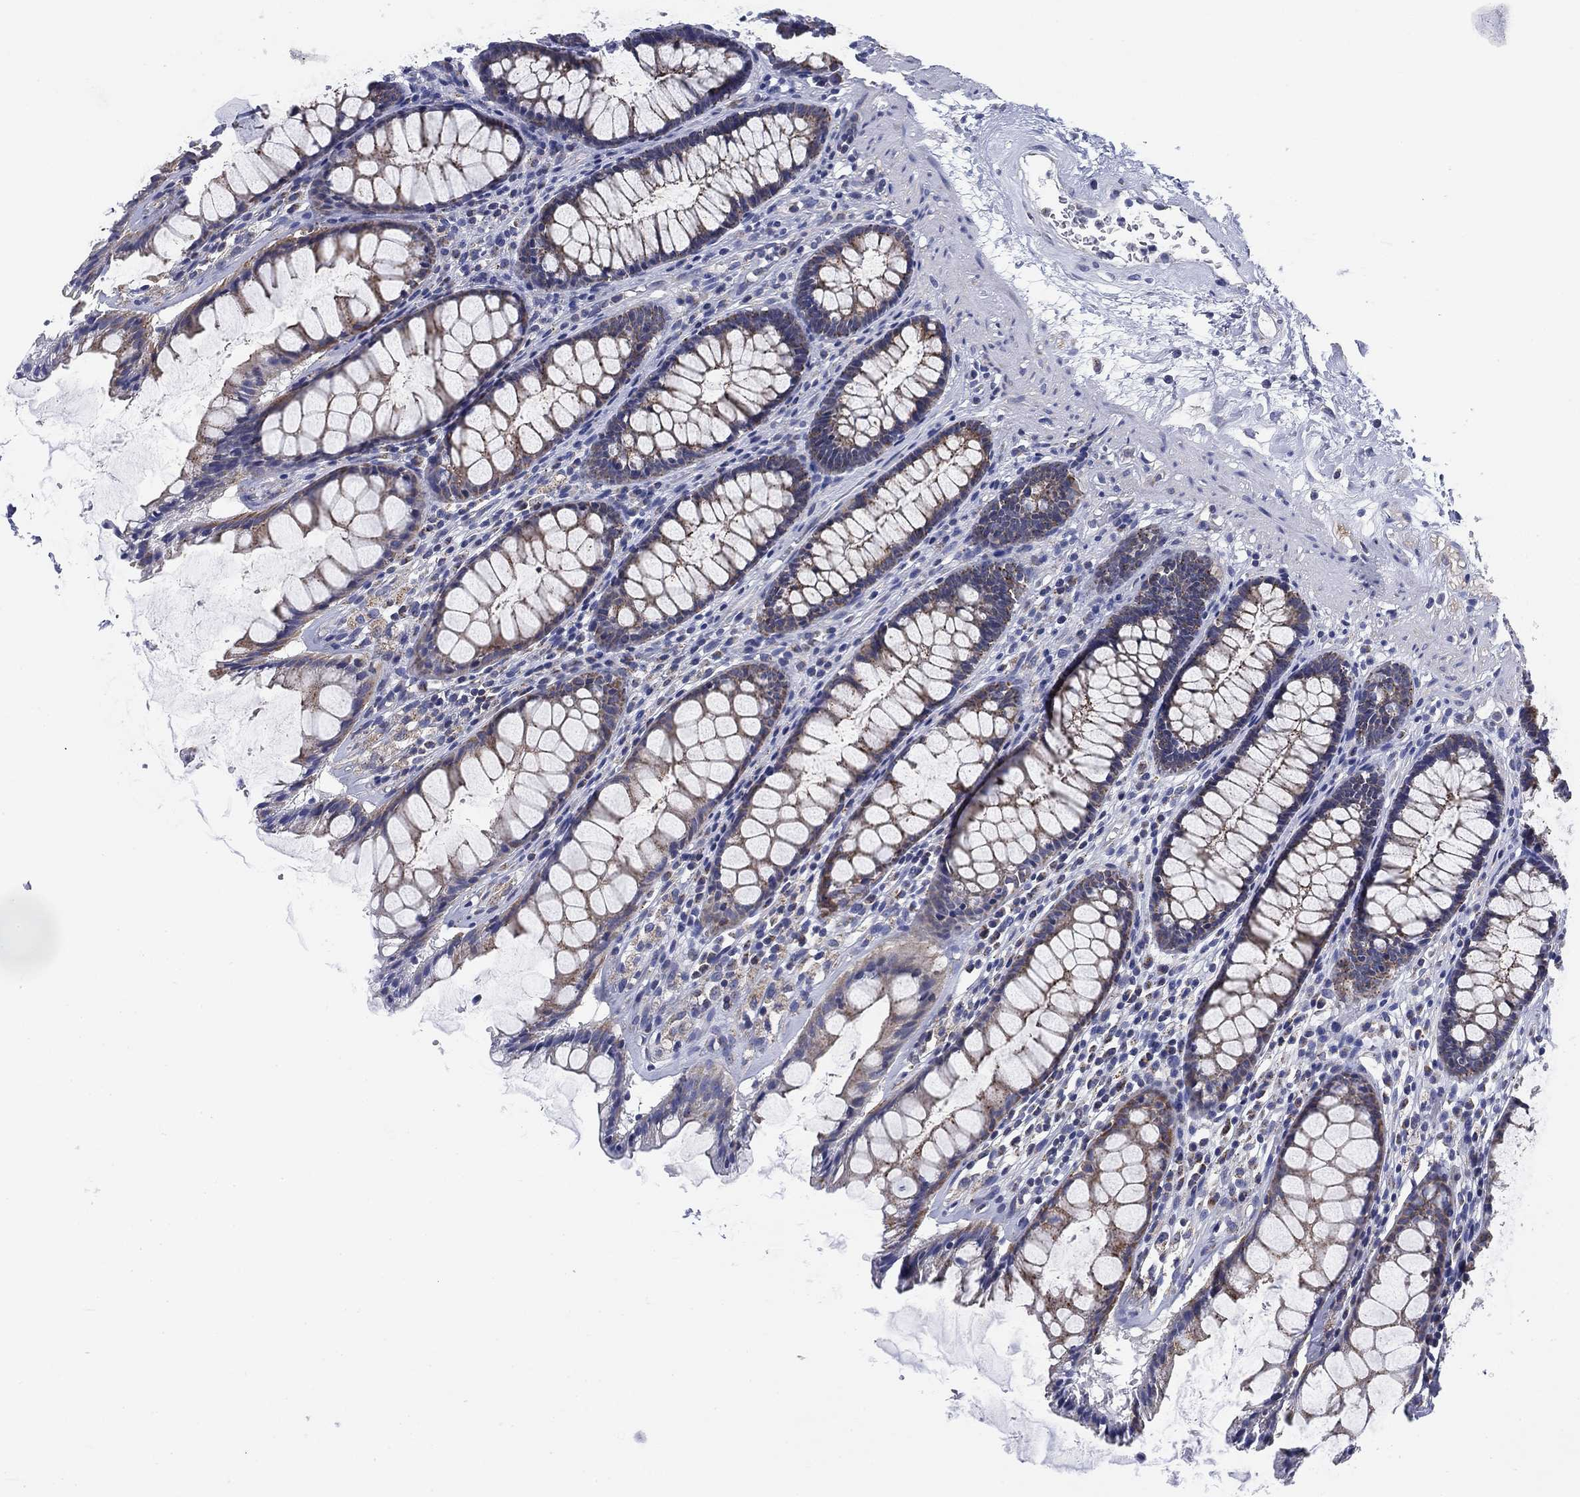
{"staining": {"intensity": "weak", "quantity": "25%-75%", "location": "cytoplasmic/membranous"}, "tissue": "rectum", "cell_type": "Glandular cells", "image_type": "normal", "snomed": [{"axis": "morphology", "description": "Normal tissue, NOS"}, {"axis": "topography", "description": "Rectum"}], "caption": "Brown immunohistochemical staining in normal rectum displays weak cytoplasmic/membranous expression in approximately 25%-75% of glandular cells.", "gene": "NACAD", "patient": {"sex": "male", "age": 72}}